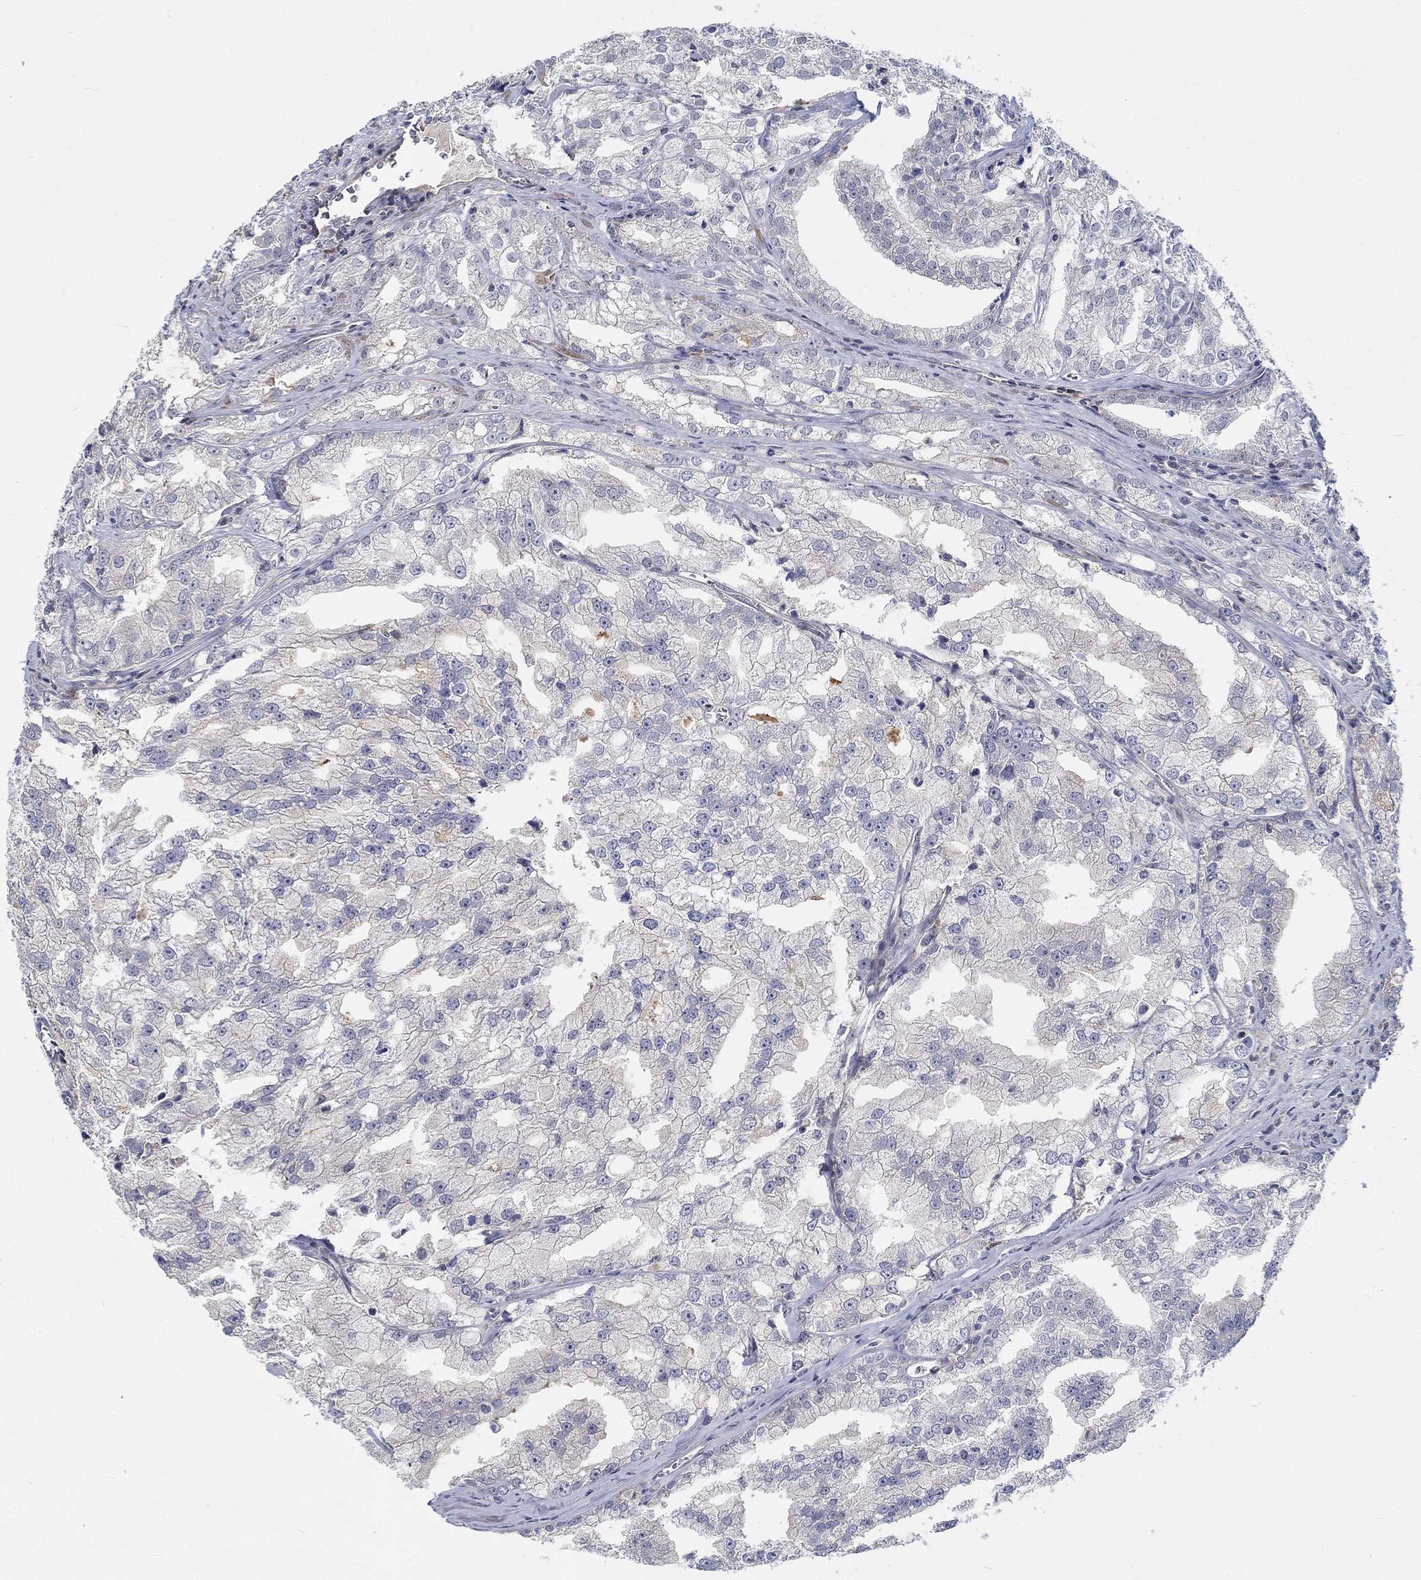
{"staining": {"intensity": "negative", "quantity": "none", "location": "none"}, "tissue": "prostate cancer", "cell_type": "Tumor cells", "image_type": "cancer", "snomed": [{"axis": "morphology", "description": "Adenocarcinoma, NOS"}, {"axis": "topography", "description": "Prostate"}], "caption": "DAB (3,3'-diaminobenzidine) immunohistochemical staining of prostate cancer (adenocarcinoma) demonstrates no significant staining in tumor cells.", "gene": "MYBPC1", "patient": {"sex": "male", "age": 70}}